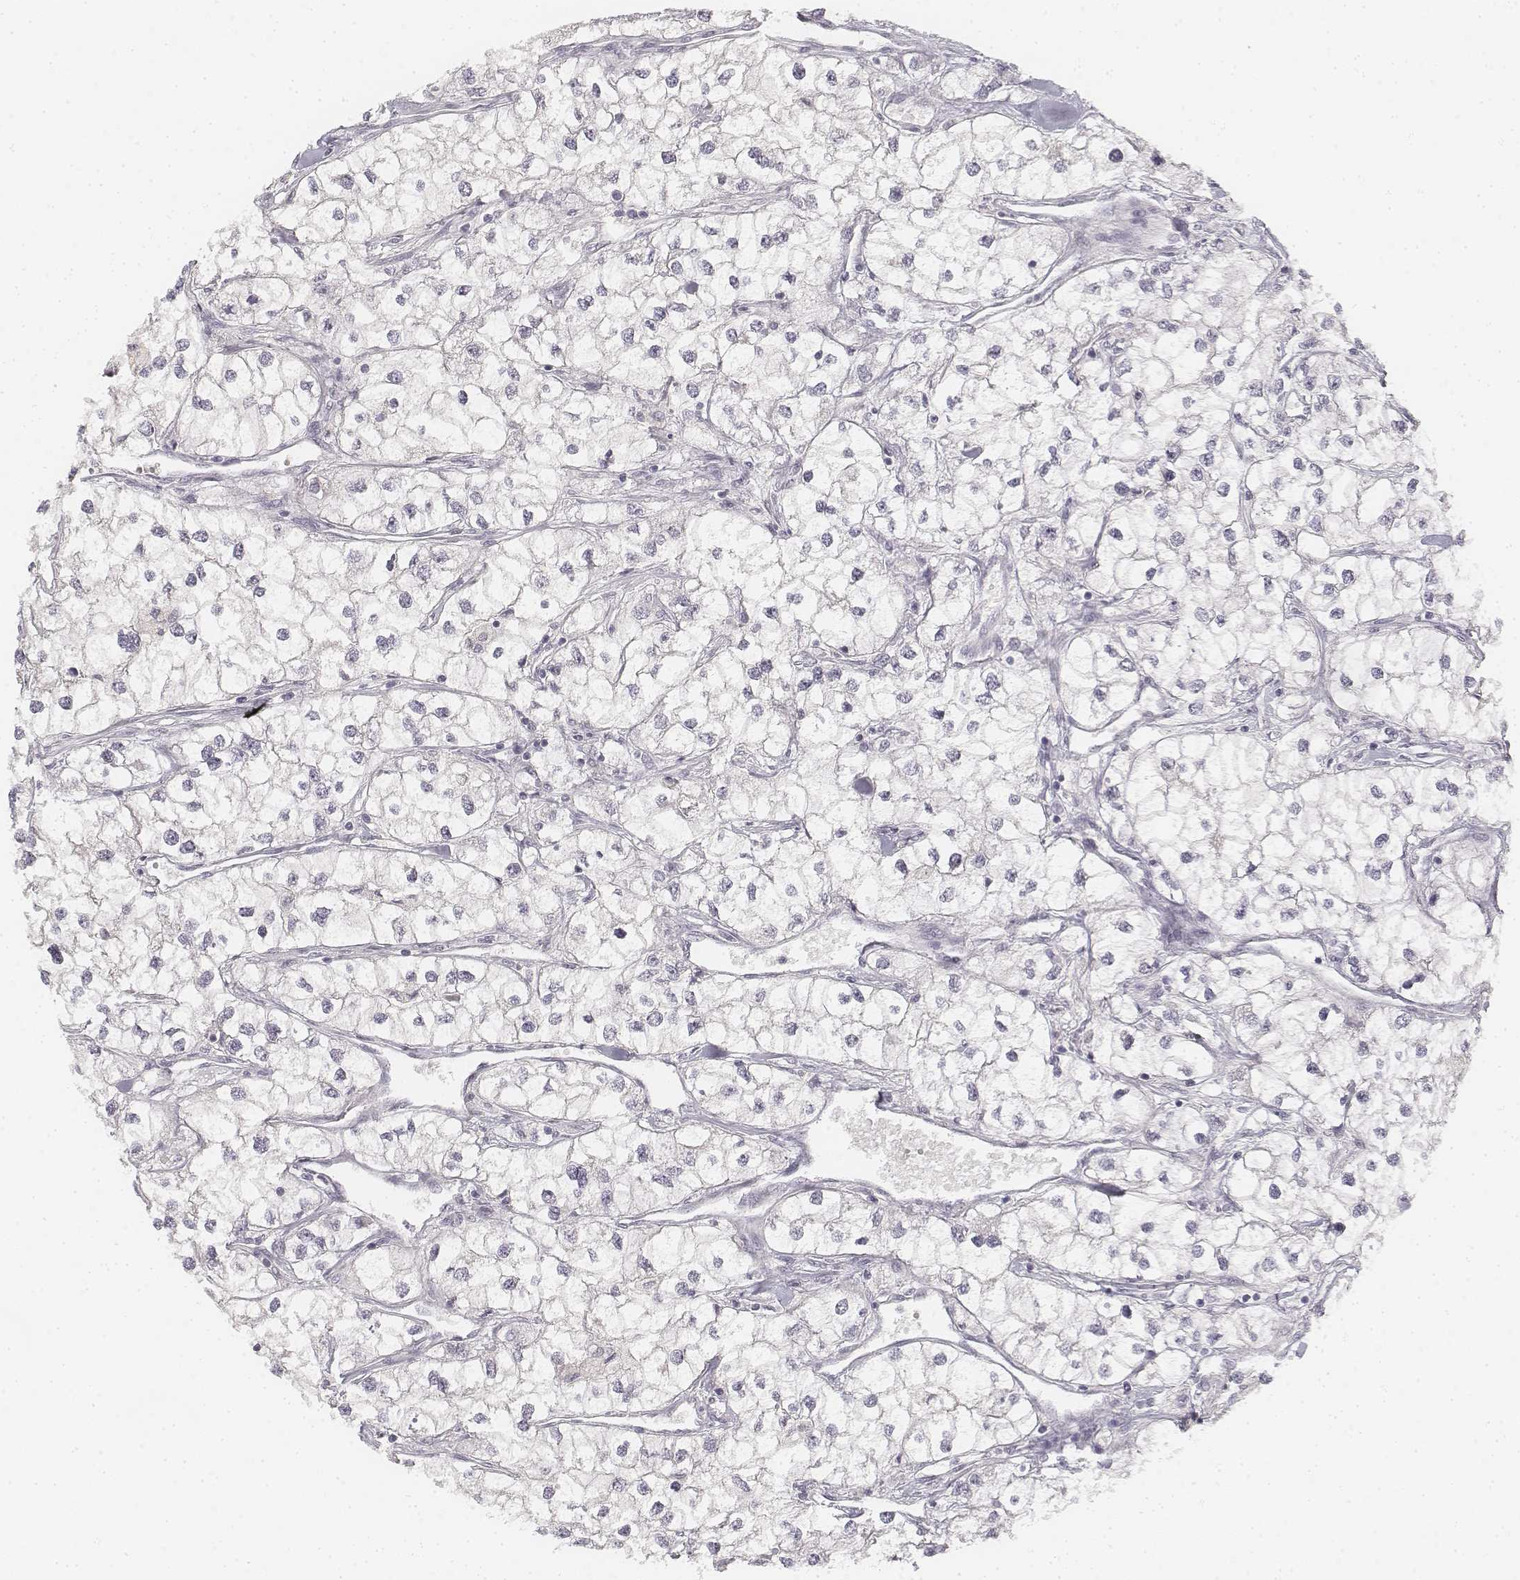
{"staining": {"intensity": "negative", "quantity": "none", "location": "none"}, "tissue": "renal cancer", "cell_type": "Tumor cells", "image_type": "cancer", "snomed": [{"axis": "morphology", "description": "Adenocarcinoma, NOS"}, {"axis": "topography", "description": "Kidney"}], "caption": "IHC histopathology image of neoplastic tissue: renal cancer (adenocarcinoma) stained with DAB (3,3'-diaminobenzidine) reveals no significant protein positivity in tumor cells. (Brightfield microscopy of DAB (3,3'-diaminobenzidine) immunohistochemistry (IHC) at high magnification).", "gene": "DSG4", "patient": {"sex": "male", "age": 59}}